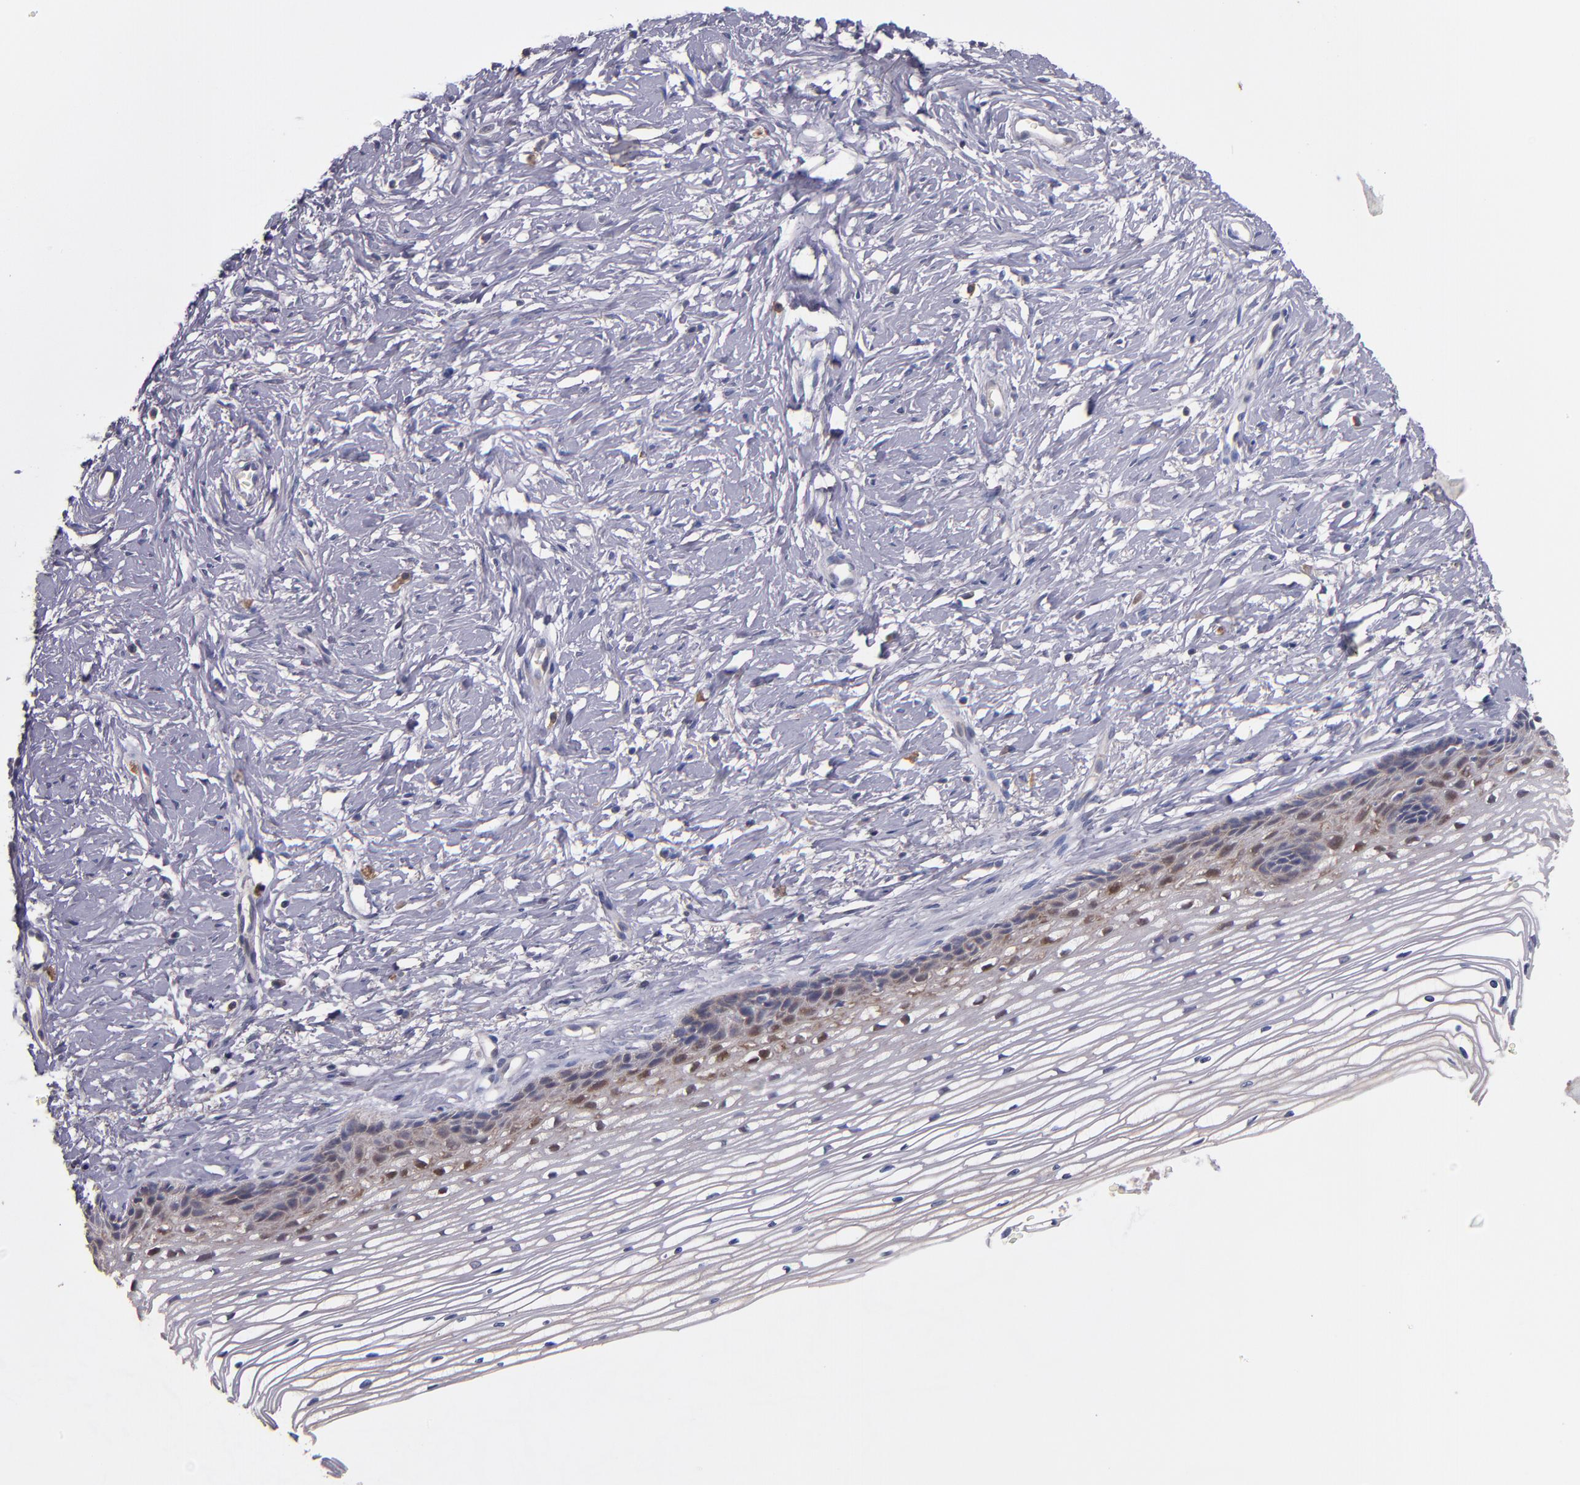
{"staining": {"intensity": "weak", "quantity": "25%-75%", "location": "cytoplasmic/membranous"}, "tissue": "cervix", "cell_type": "Glandular cells", "image_type": "normal", "snomed": [{"axis": "morphology", "description": "Normal tissue, NOS"}, {"axis": "topography", "description": "Cervix"}], "caption": "Approximately 25%-75% of glandular cells in normal cervix show weak cytoplasmic/membranous protein positivity as visualized by brown immunohistochemical staining.", "gene": "MAGEE1", "patient": {"sex": "female", "age": 77}}